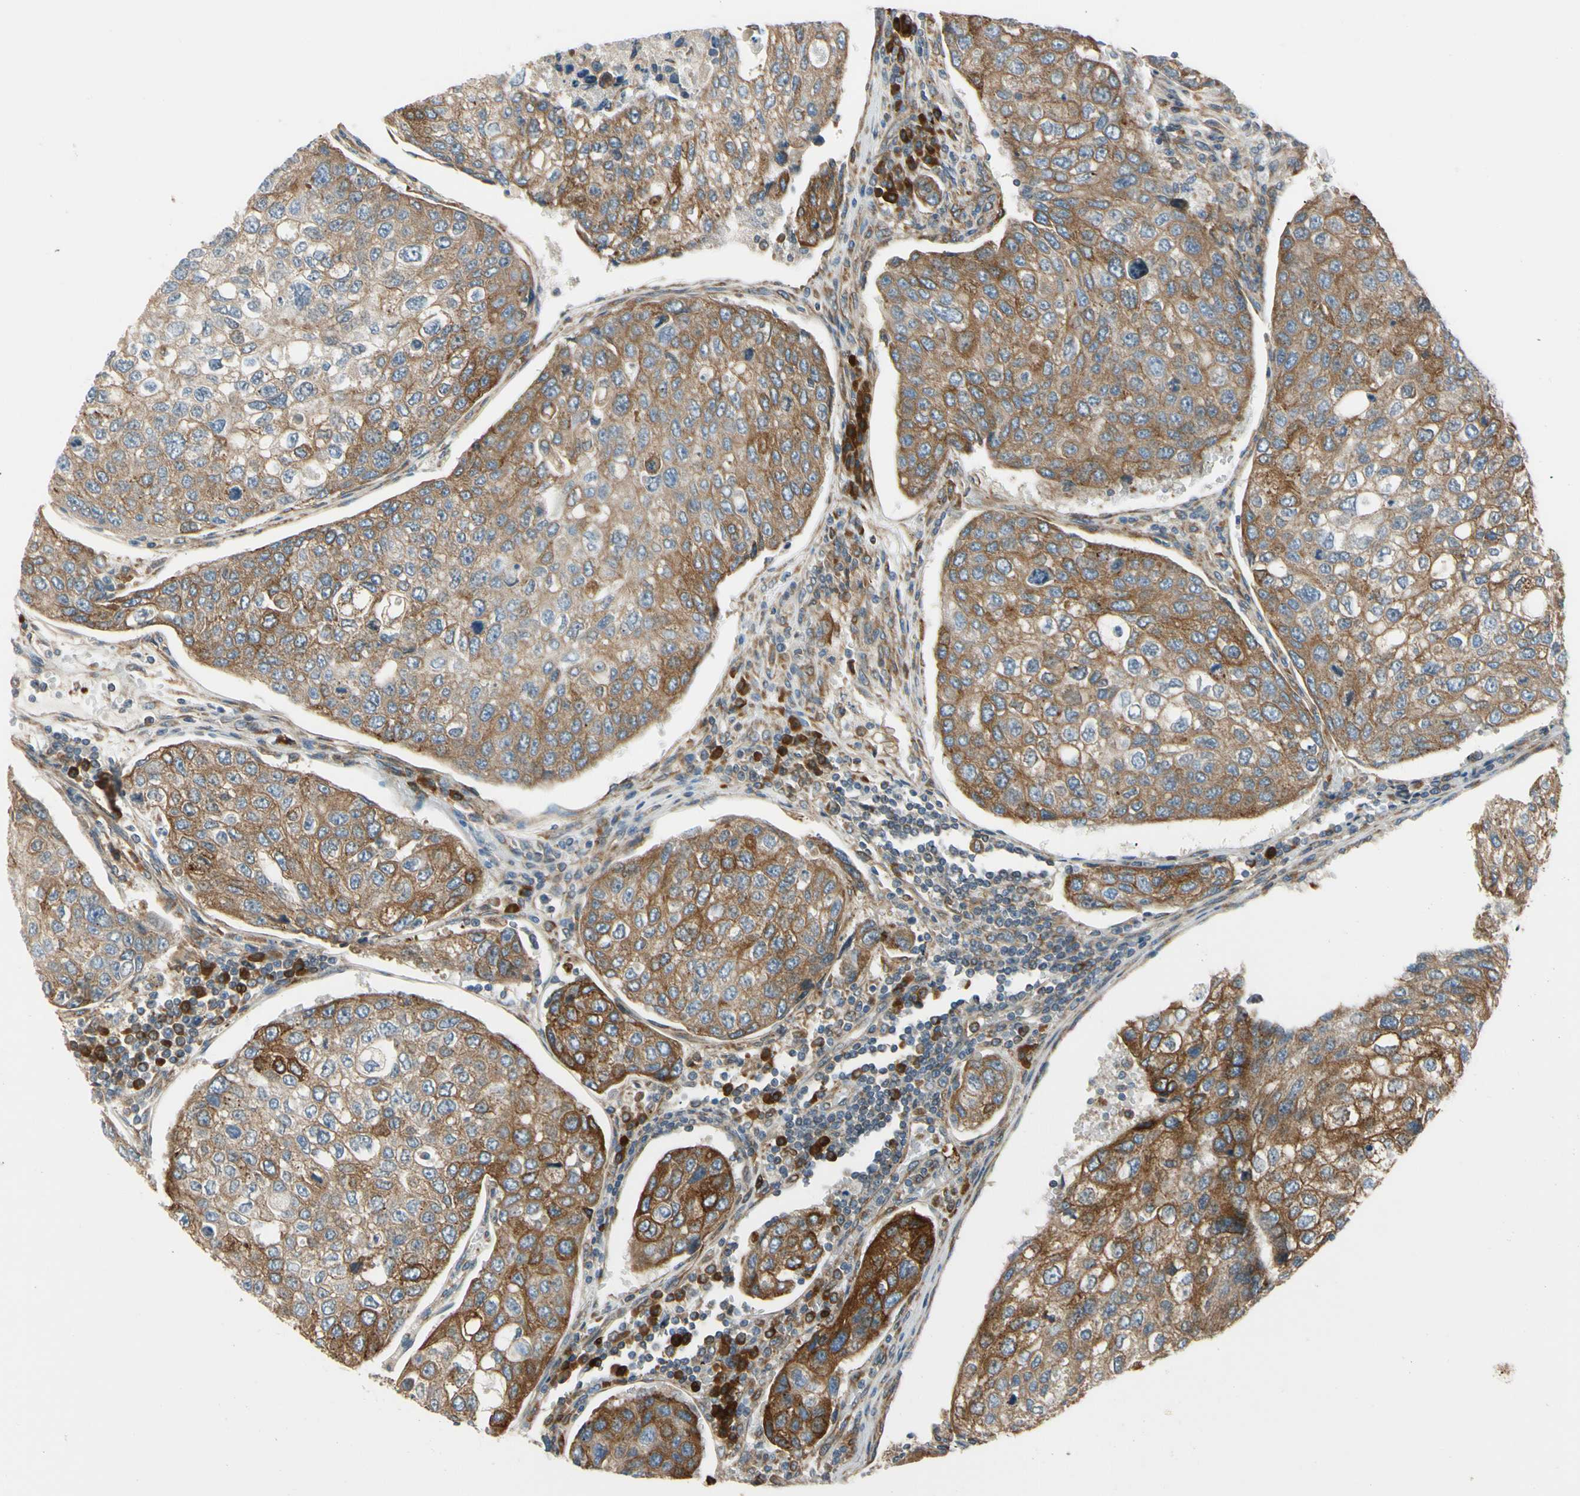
{"staining": {"intensity": "strong", "quantity": ">75%", "location": "cytoplasmic/membranous"}, "tissue": "urothelial cancer", "cell_type": "Tumor cells", "image_type": "cancer", "snomed": [{"axis": "morphology", "description": "Urothelial carcinoma, High grade"}, {"axis": "topography", "description": "Lymph node"}, {"axis": "topography", "description": "Urinary bladder"}], "caption": "A histopathology image of human urothelial cancer stained for a protein reveals strong cytoplasmic/membranous brown staining in tumor cells.", "gene": "CLCC1", "patient": {"sex": "male", "age": 51}}